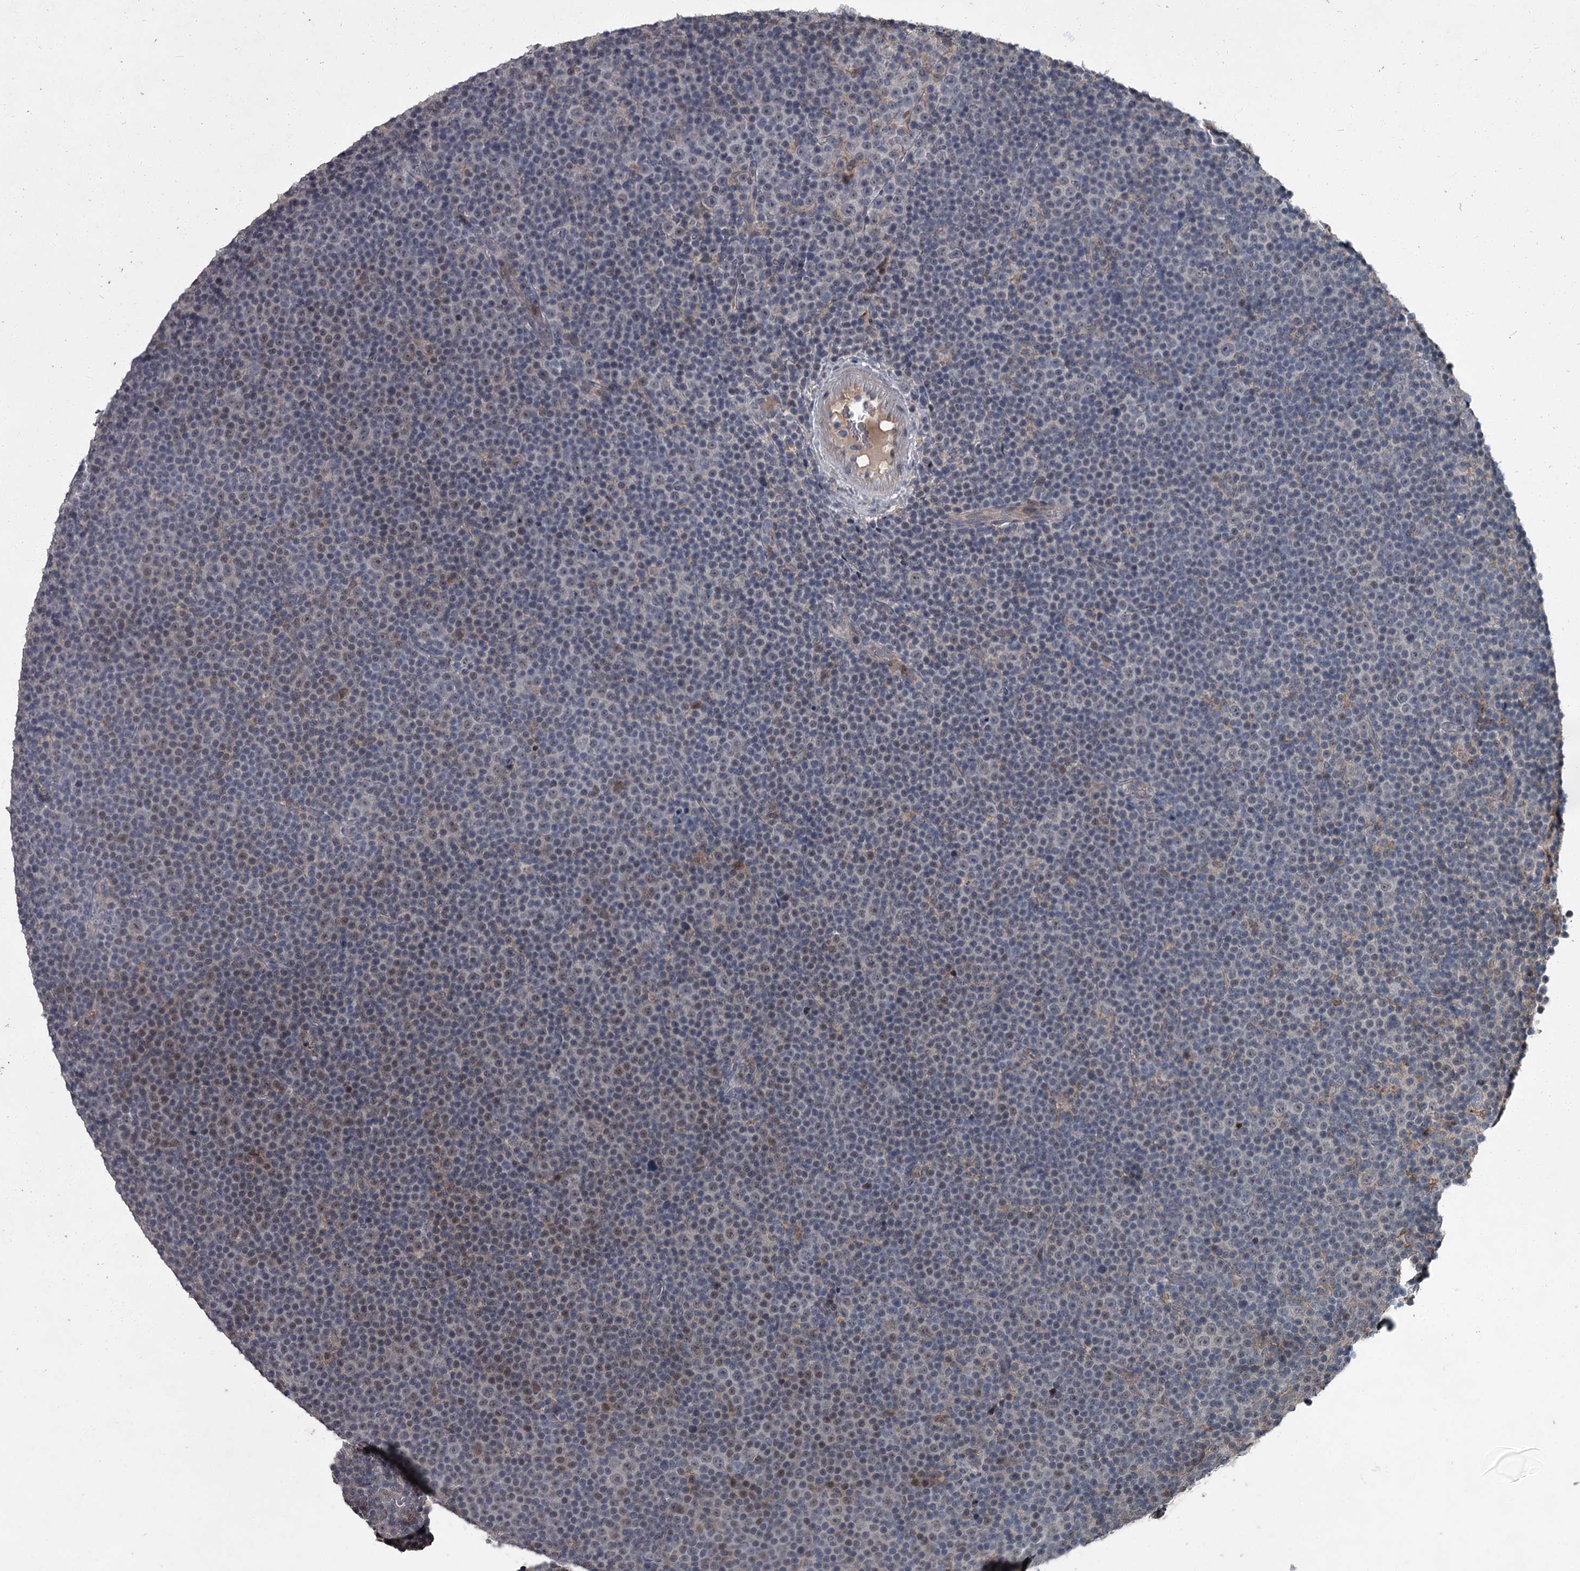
{"staining": {"intensity": "negative", "quantity": "none", "location": "none"}, "tissue": "lymphoma", "cell_type": "Tumor cells", "image_type": "cancer", "snomed": [{"axis": "morphology", "description": "Malignant lymphoma, non-Hodgkin's type, Low grade"}, {"axis": "topography", "description": "Lymph node"}], "caption": "This photomicrograph is of lymphoma stained with immunohistochemistry (IHC) to label a protein in brown with the nuclei are counter-stained blue. There is no expression in tumor cells.", "gene": "FLVCR2", "patient": {"sex": "female", "age": 67}}